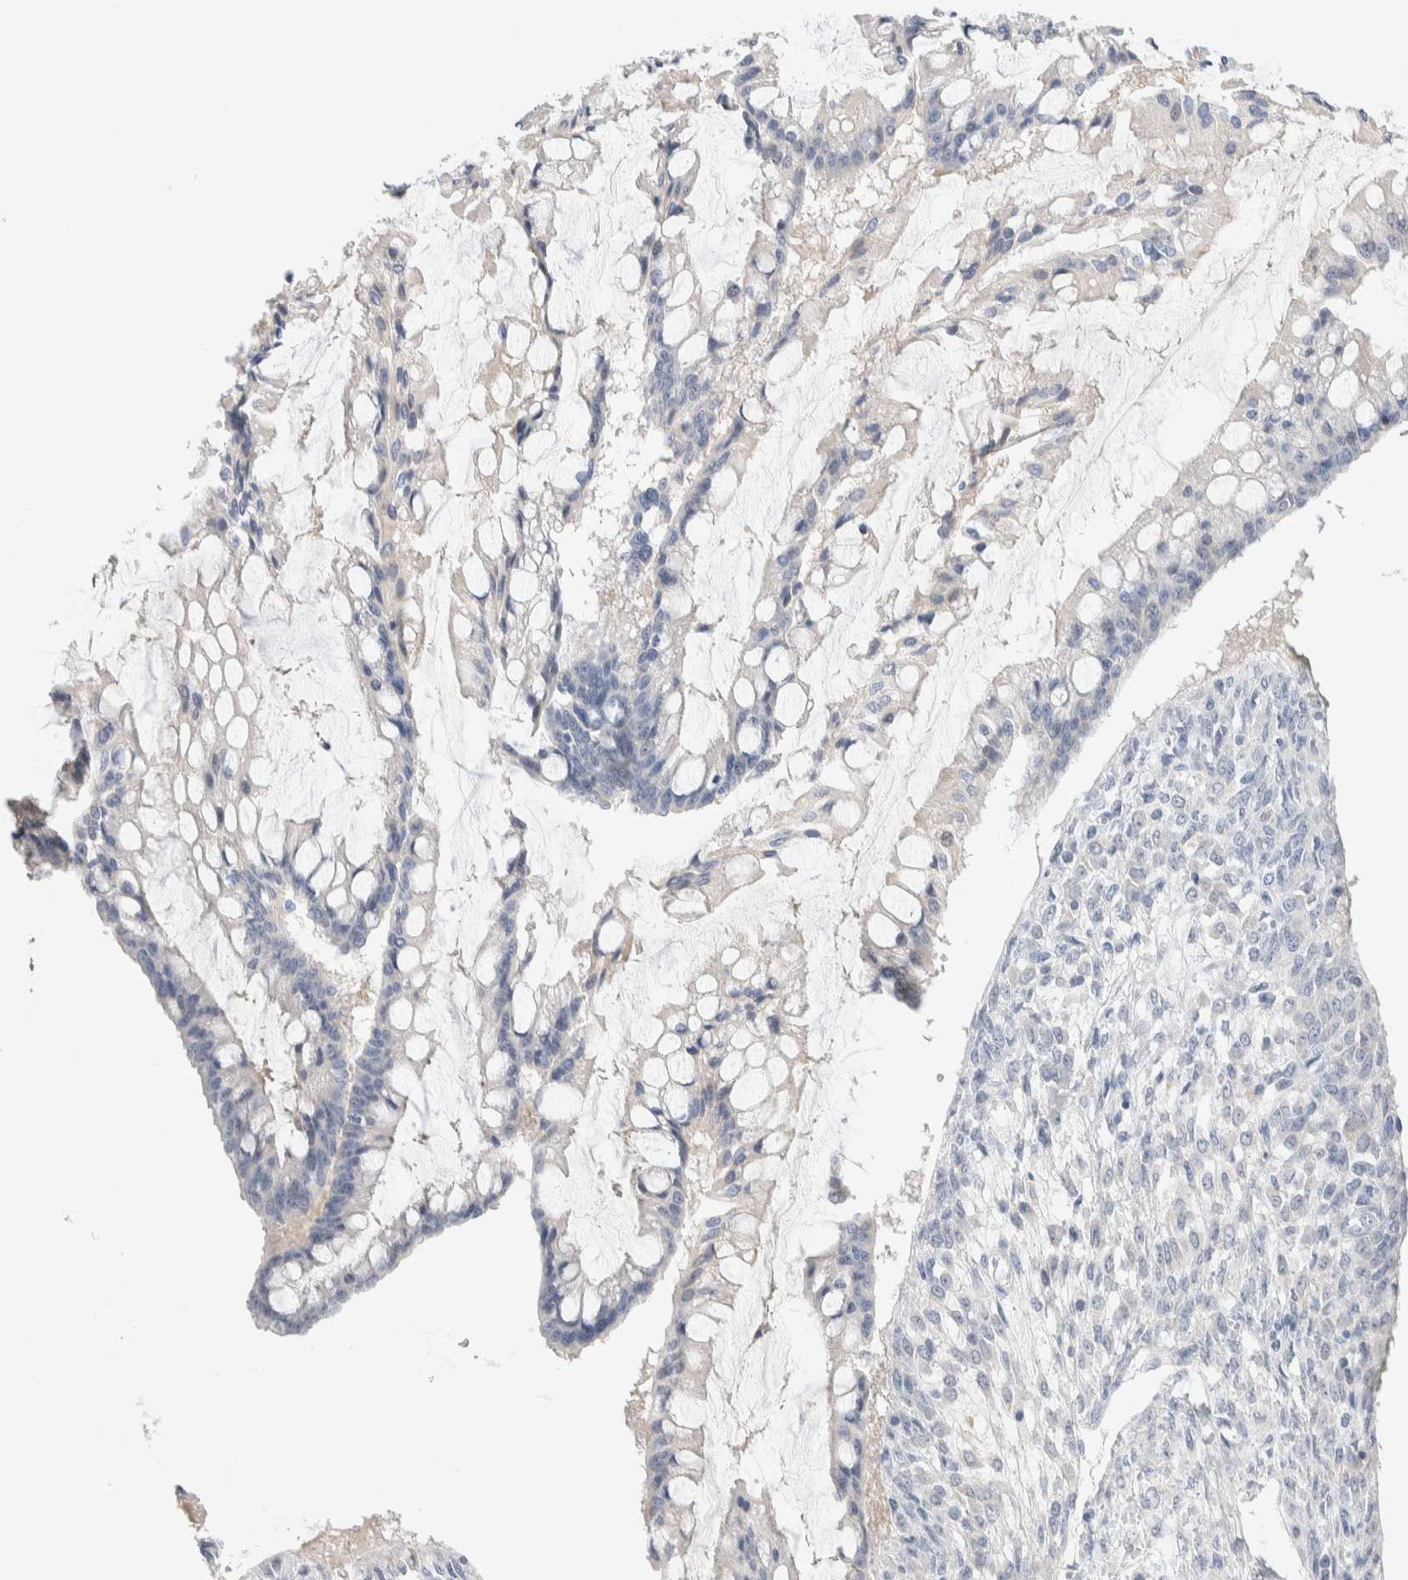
{"staining": {"intensity": "negative", "quantity": "none", "location": "none"}, "tissue": "ovarian cancer", "cell_type": "Tumor cells", "image_type": "cancer", "snomed": [{"axis": "morphology", "description": "Cystadenocarcinoma, mucinous, NOS"}, {"axis": "topography", "description": "Ovary"}], "caption": "An image of human mucinous cystadenocarcinoma (ovarian) is negative for staining in tumor cells.", "gene": "DNAJB6", "patient": {"sex": "female", "age": 73}}